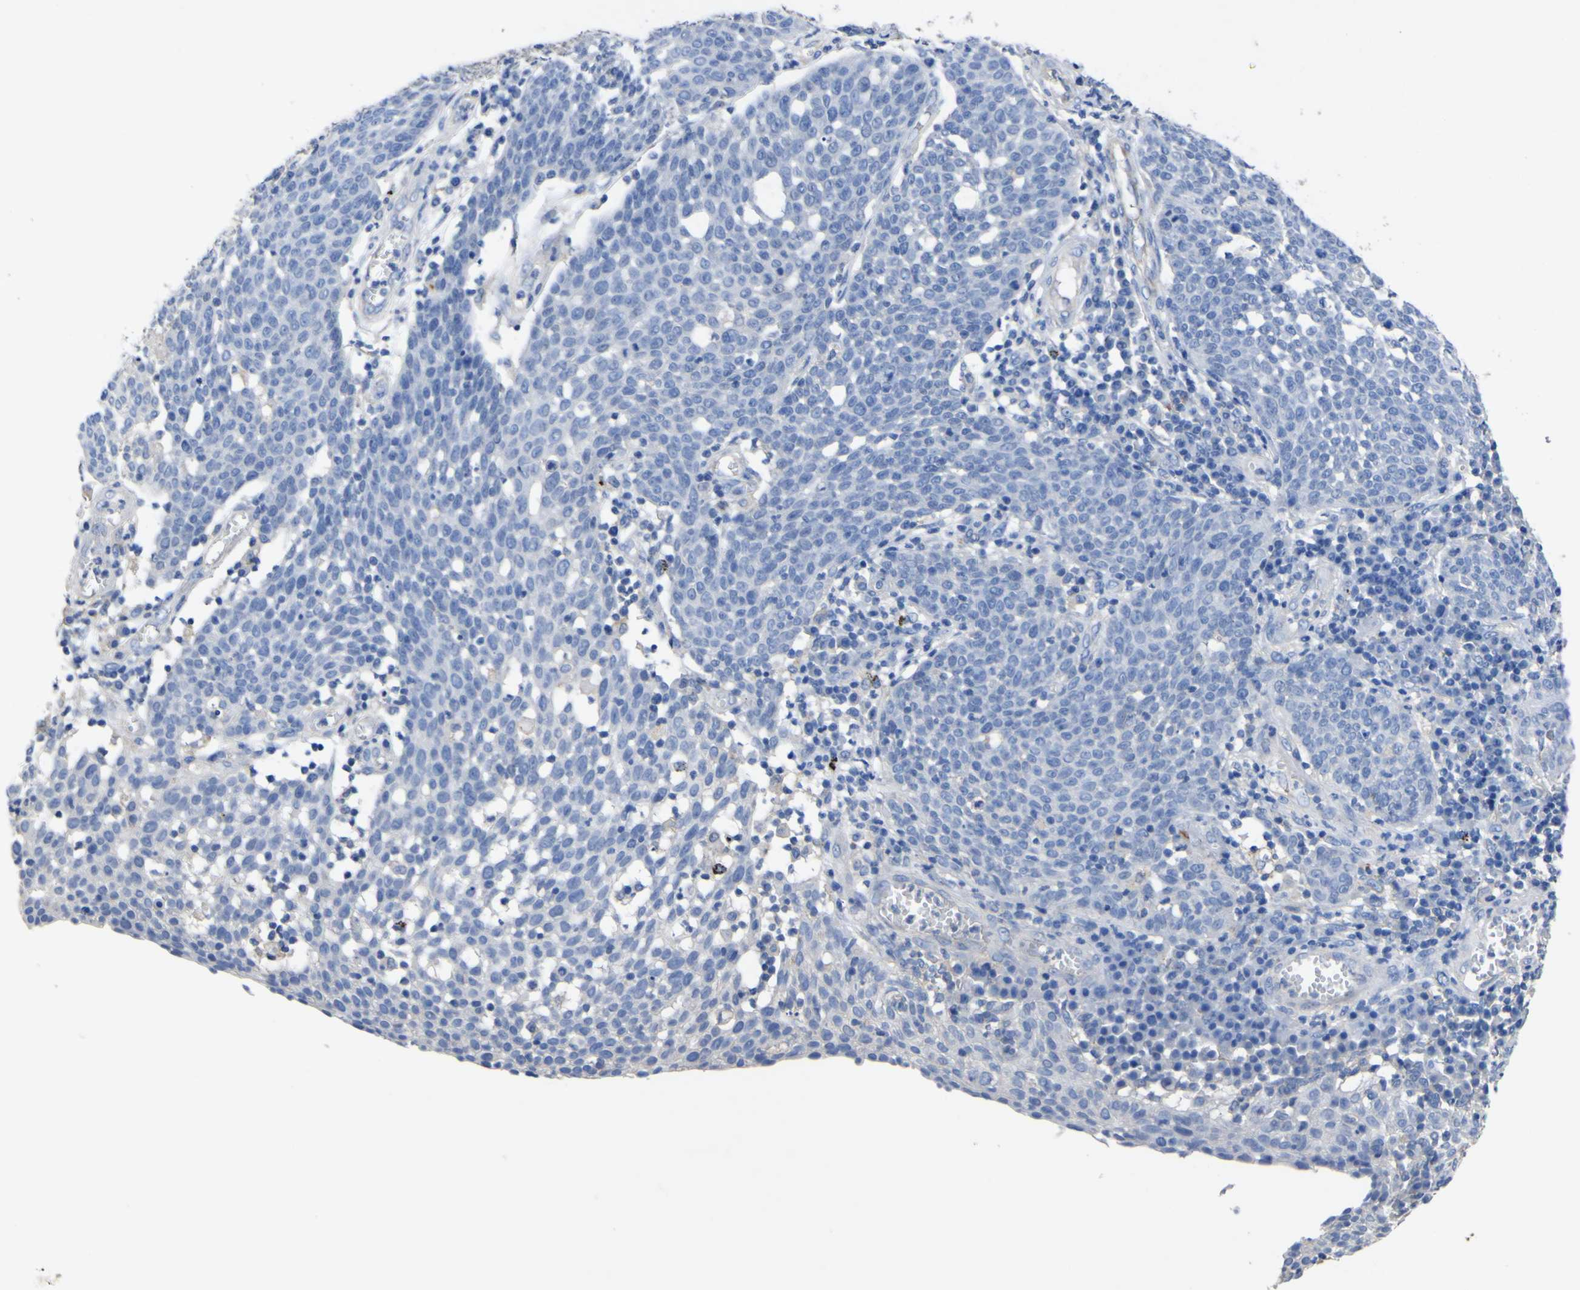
{"staining": {"intensity": "negative", "quantity": "none", "location": "none"}, "tissue": "cervical cancer", "cell_type": "Tumor cells", "image_type": "cancer", "snomed": [{"axis": "morphology", "description": "Squamous cell carcinoma, NOS"}, {"axis": "topography", "description": "Cervix"}], "caption": "This is an immunohistochemistry (IHC) histopathology image of human cervical squamous cell carcinoma. There is no expression in tumor cells.", "gene": "AGO4", "patient": {"sex": "female", "age": 34}}